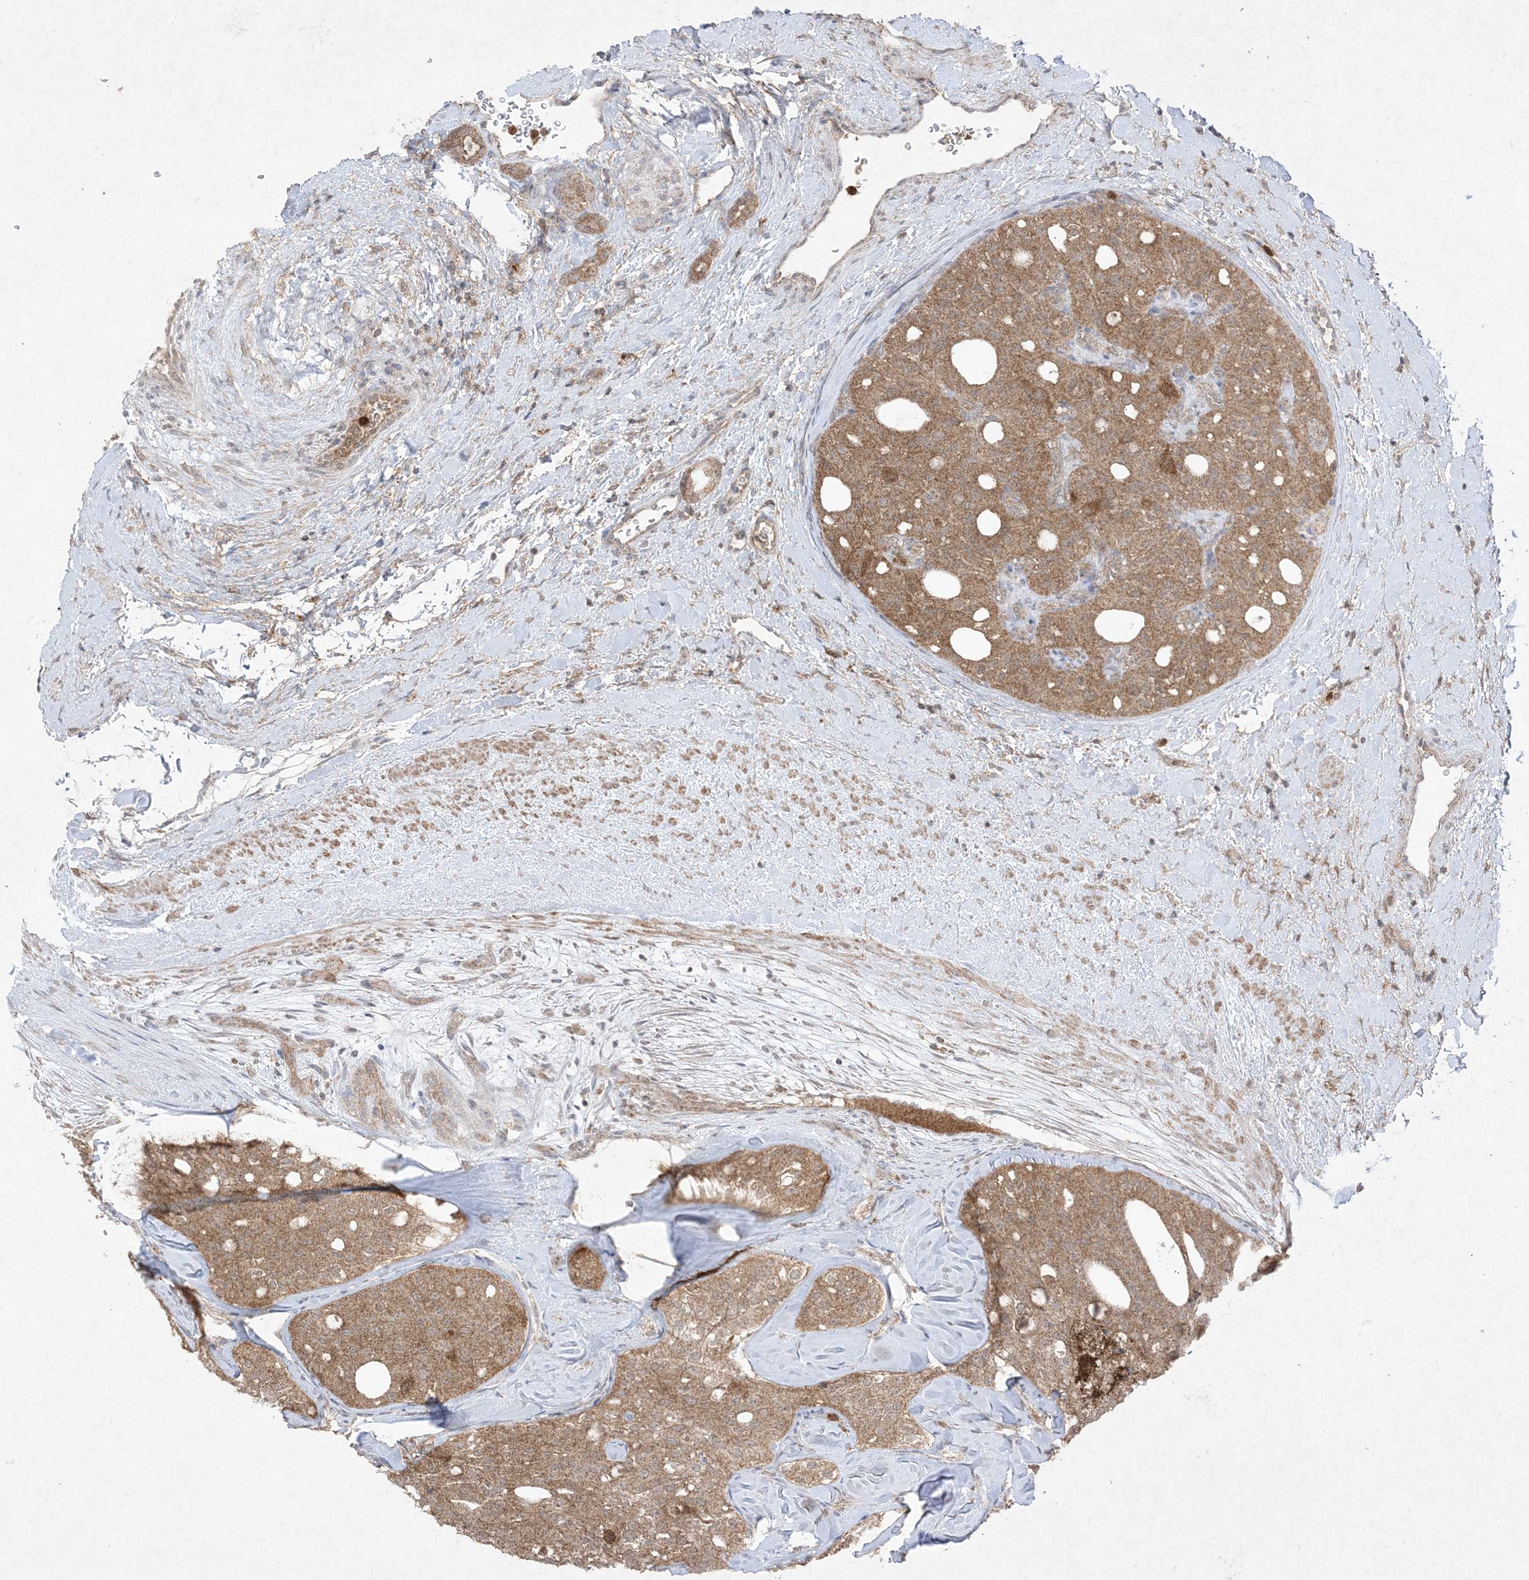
{"staining": {"intensity": "moderate", "quantity": ">75%", "location": "cytoplasmic/membranous"}, "tissue": "thyroid cancer", "cell_type": "Tumor cells", "image_type": "cancer", "snomed": [{"axis": "morphology", "description": "Follicular adenoma carcinoma, NOS"}, {"axis": "topography", "description": "Thyroid gland"}], "caption": "Immunohistochemistry (DAB) staining of thyroid cancer displays moderate cytoplasmic/membranous protein positivity in about >75% of tumor cells. The staining was performed using DAB (3,3'-diaminobenzidine), with brown indicating positive protein expression. Nuclei are stained blue with hematoxylin.", "gene": "UBE2C", "patient": {"sex": "male", "age": 75}}